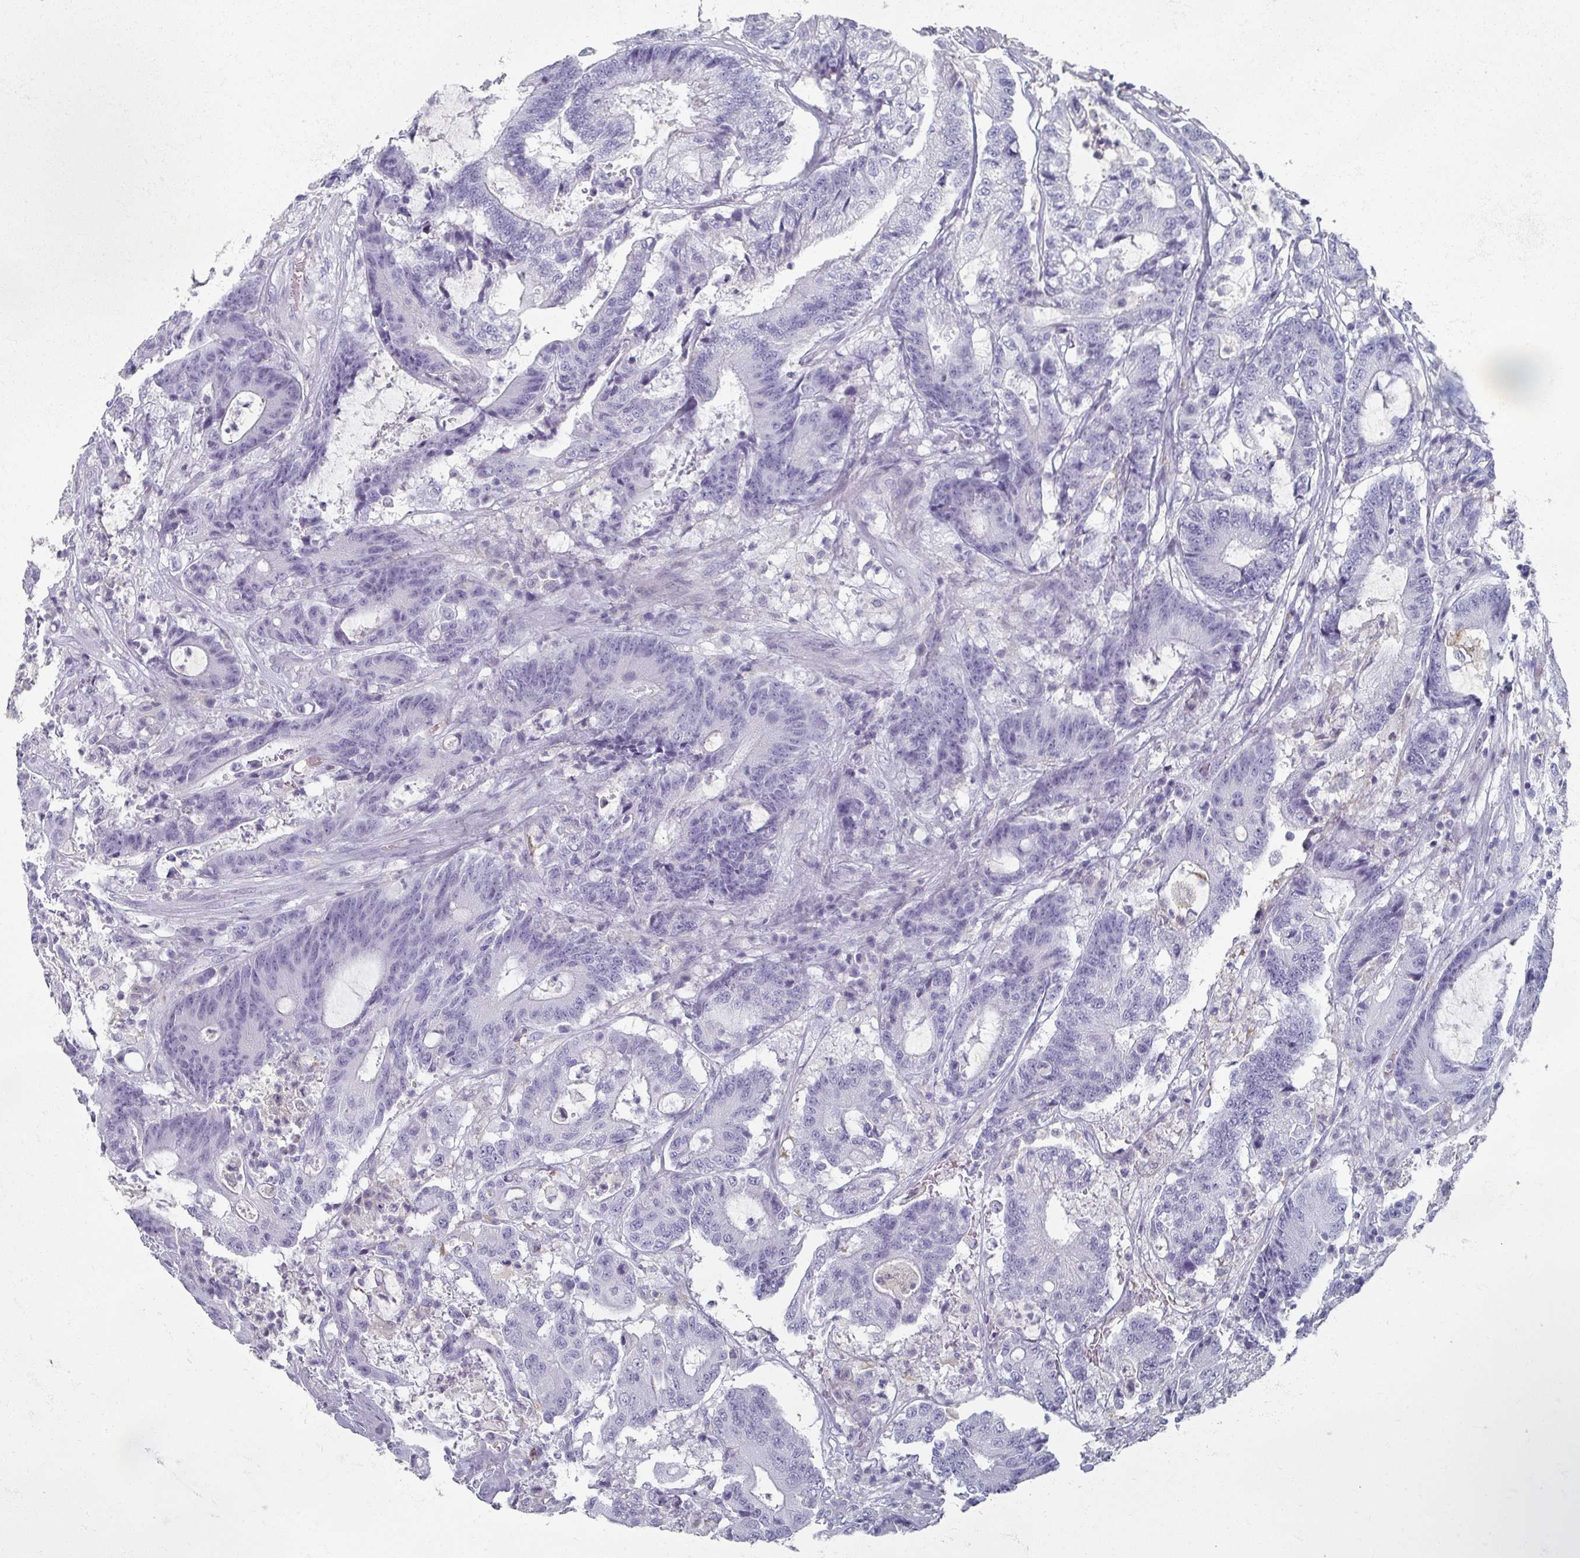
{"staining": {"intensity": "negative", "quantity": "none", "location": "none"}, "tissue": "colorectal cancer", "cell_type": "Tumor cells", "image_type": "cancer", "snomed": [{"axis": "morphology", "description": "Adenocarcinoma, NOS"}, {"axis": "topography", "description": "Colon"}], "caption": "Tumor cells are negative for brown protein staining in colorectal cancer. (DAB immunohistochemistry (IHC) visualized using brightfield microscopy, high magnification).", "gene": "OMG", "patient": {"sex": "female", "age": 84}}